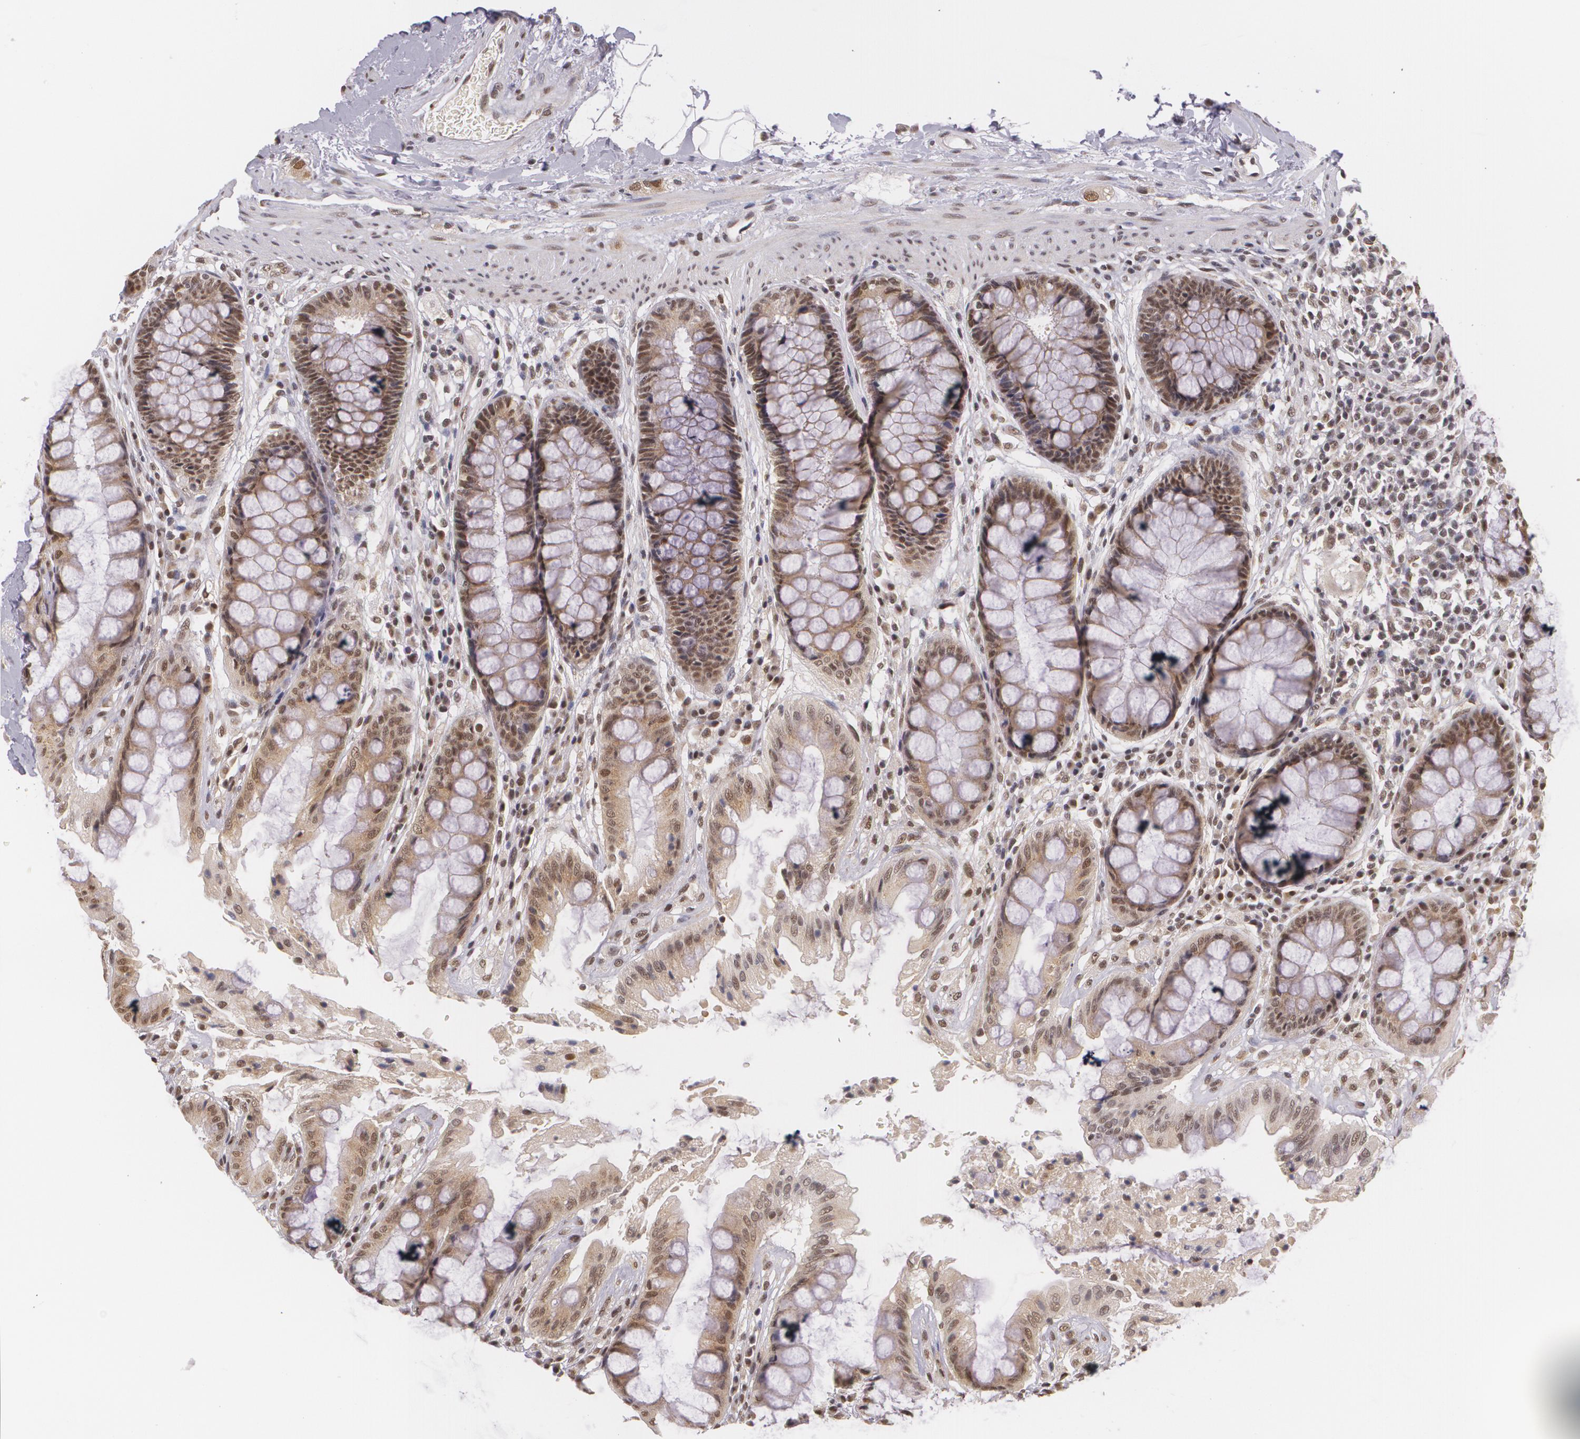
{"staining": {"intensity": "moderate", "quantity": ">75%", "location": "cytoplasmic/membranous,nuclear"}, "tissue": "rectum", "cell_type": "Glandular cells", "image_type": "normal", "snomed": [{"axis": "morphology", "description": "Normal tissue, NOS"}, {"axis": "topography", "description": "Rectum"}], "caption": "Protein staining by immunohistochemistry (IHC) reveals moderate cytoplasmic/membranous,nuclear staining in approximately >75% of glandular cells in normal rectum. Nuclei are stained in blue.", "gene": "ALX1", "patient": {"sex": "female", "age": 46}}